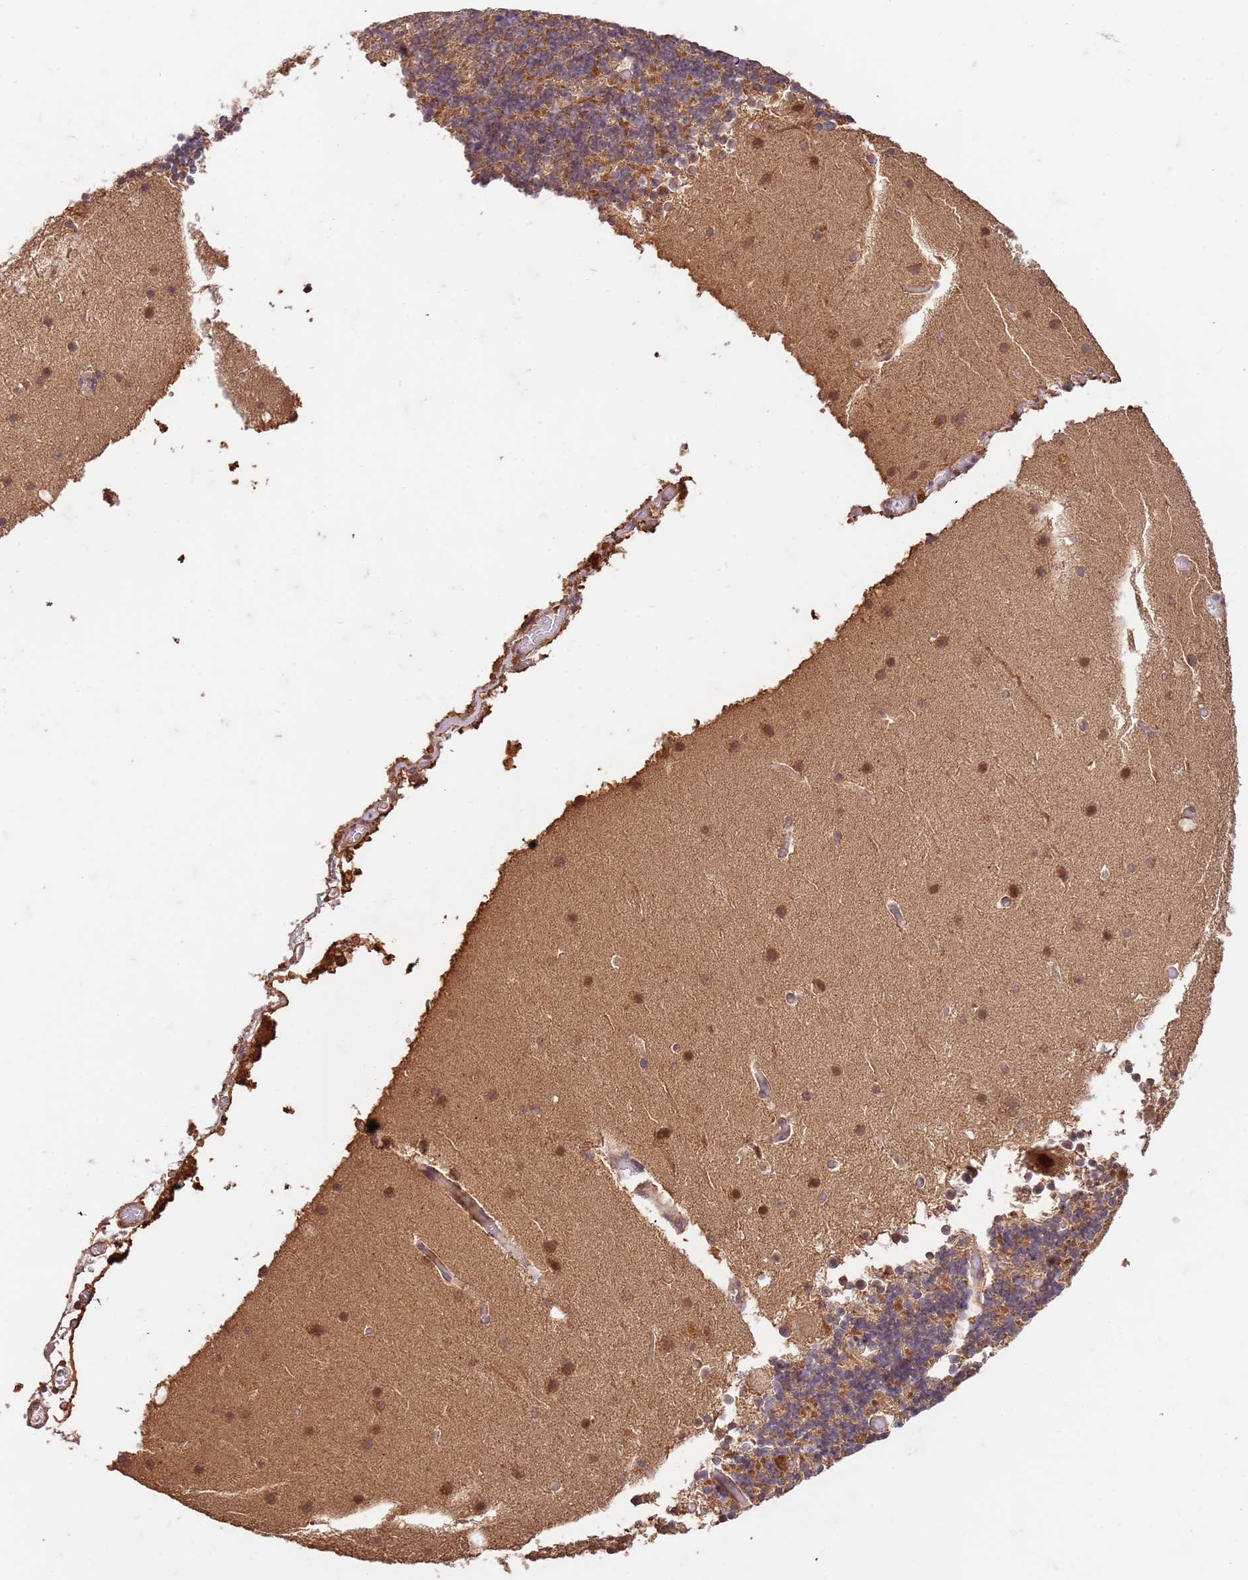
{"staining": {"intensity": "moderate", "quantity": "25%-75%", "location": "cytoplasmic/membranous"}, "tissue": "cerebellum", "cell_type": "Cells in granular layer", "image_type": "normal", "snomed": [{"axis": "morphology", "description": "Normal tissue, NOS"}, {"axis": "topography", "description": "Cerebellum"}], "caption": "A high-resolution micrograph shows immunohistochemistry staining of unremarkable cerebellum, which demonstrates moderate cytoplasmic/membranous expression in about 25%-75% of cells in granular layer.", "gene": "UBE3A", "patient": {"sex": "male", "age": 57}}